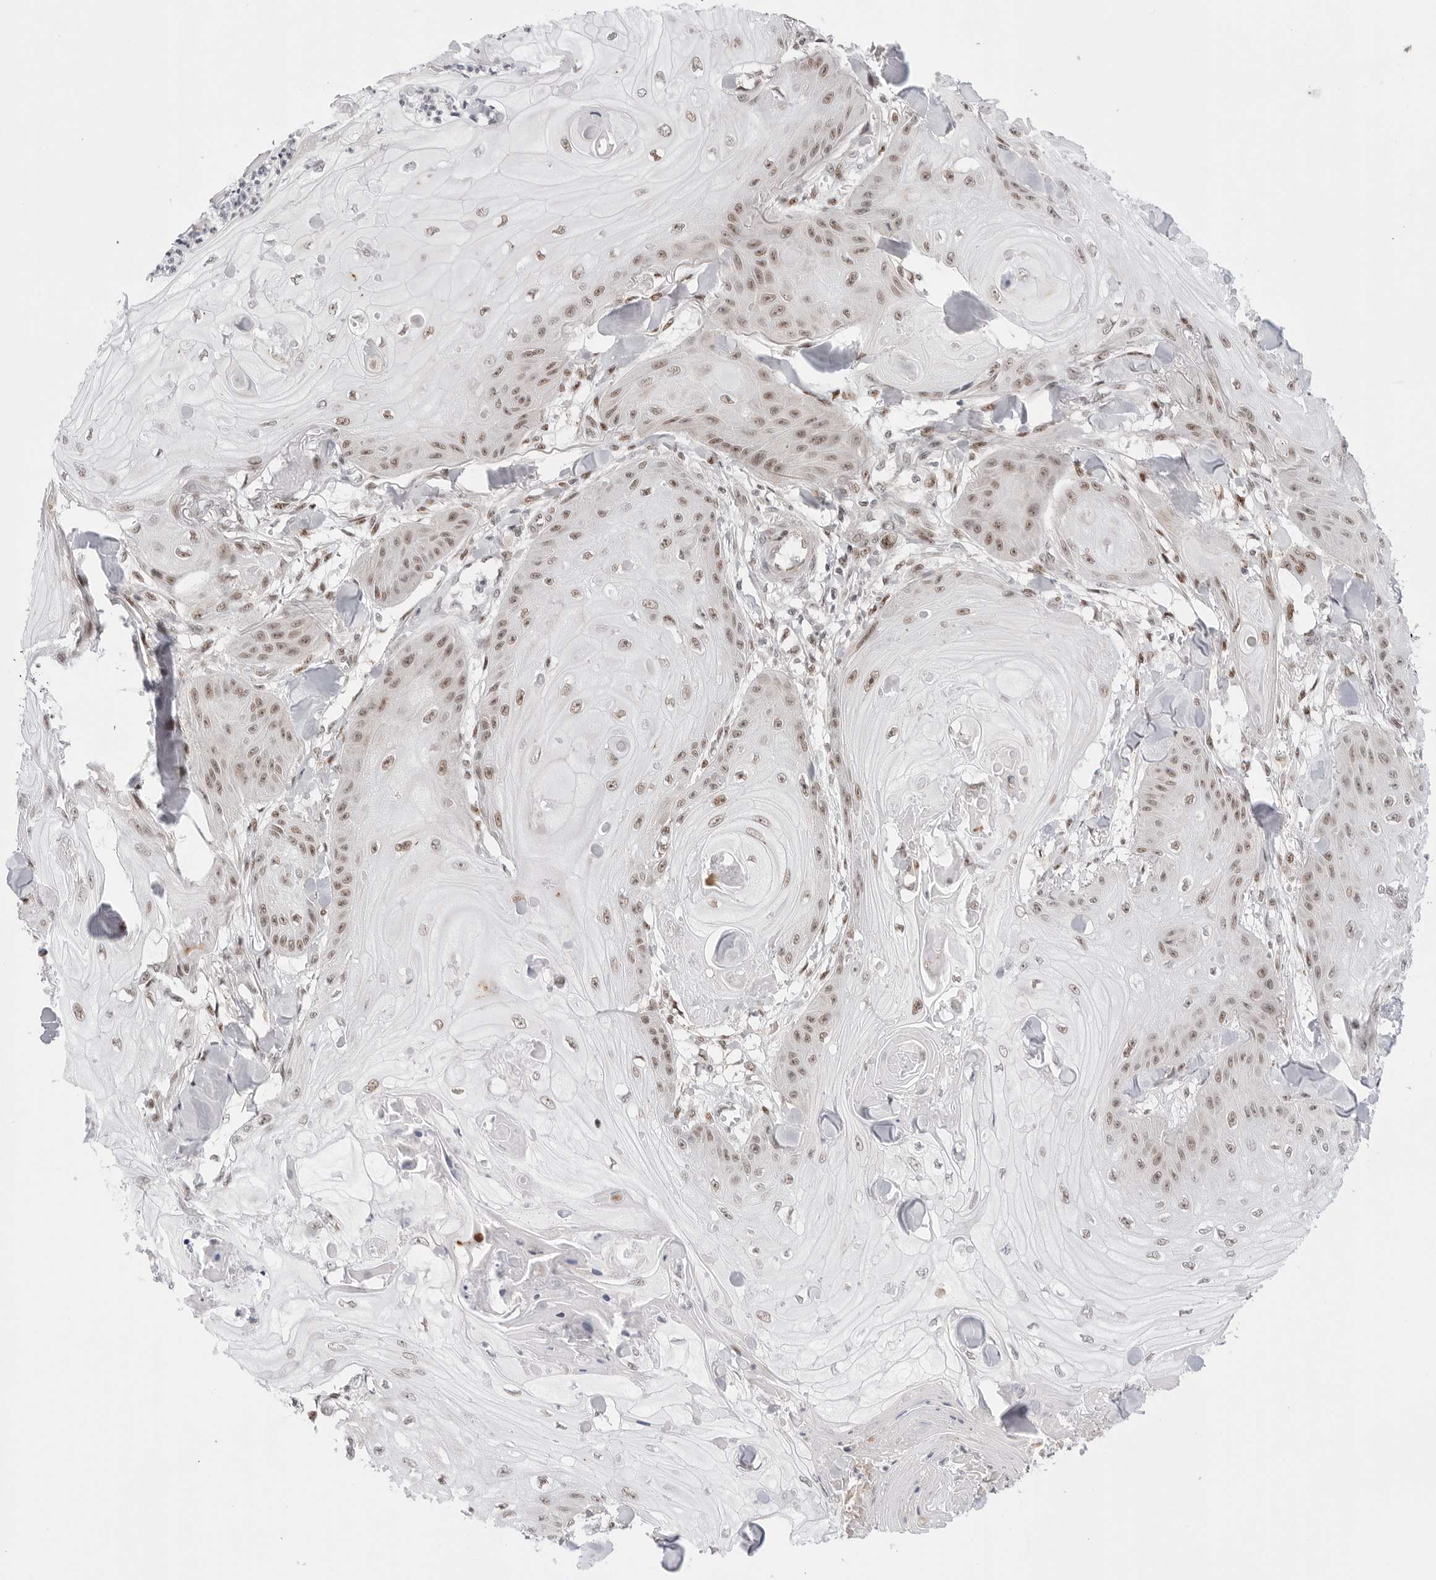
{"staining": {"intensity": "weak", "quantity": ">75%", "location": "nuclear"}, "tissue": "skin cancer", "cell_type": "Tumor cells", "image_type": "cancer", "snomed": [{"axis": "morphology", "description": "Squamous cell carcinoma, NOS"}, {"axis": "topography", "description": "Skin"}], "caption": "About >75% of tumor cells in human squamous cell carcinoma (skin) show weak nuclear protein staining as visualized by brown immunohistochemical staining.", "gene": "C1orf162", "patient": {"sex": "male", "age": 74}}